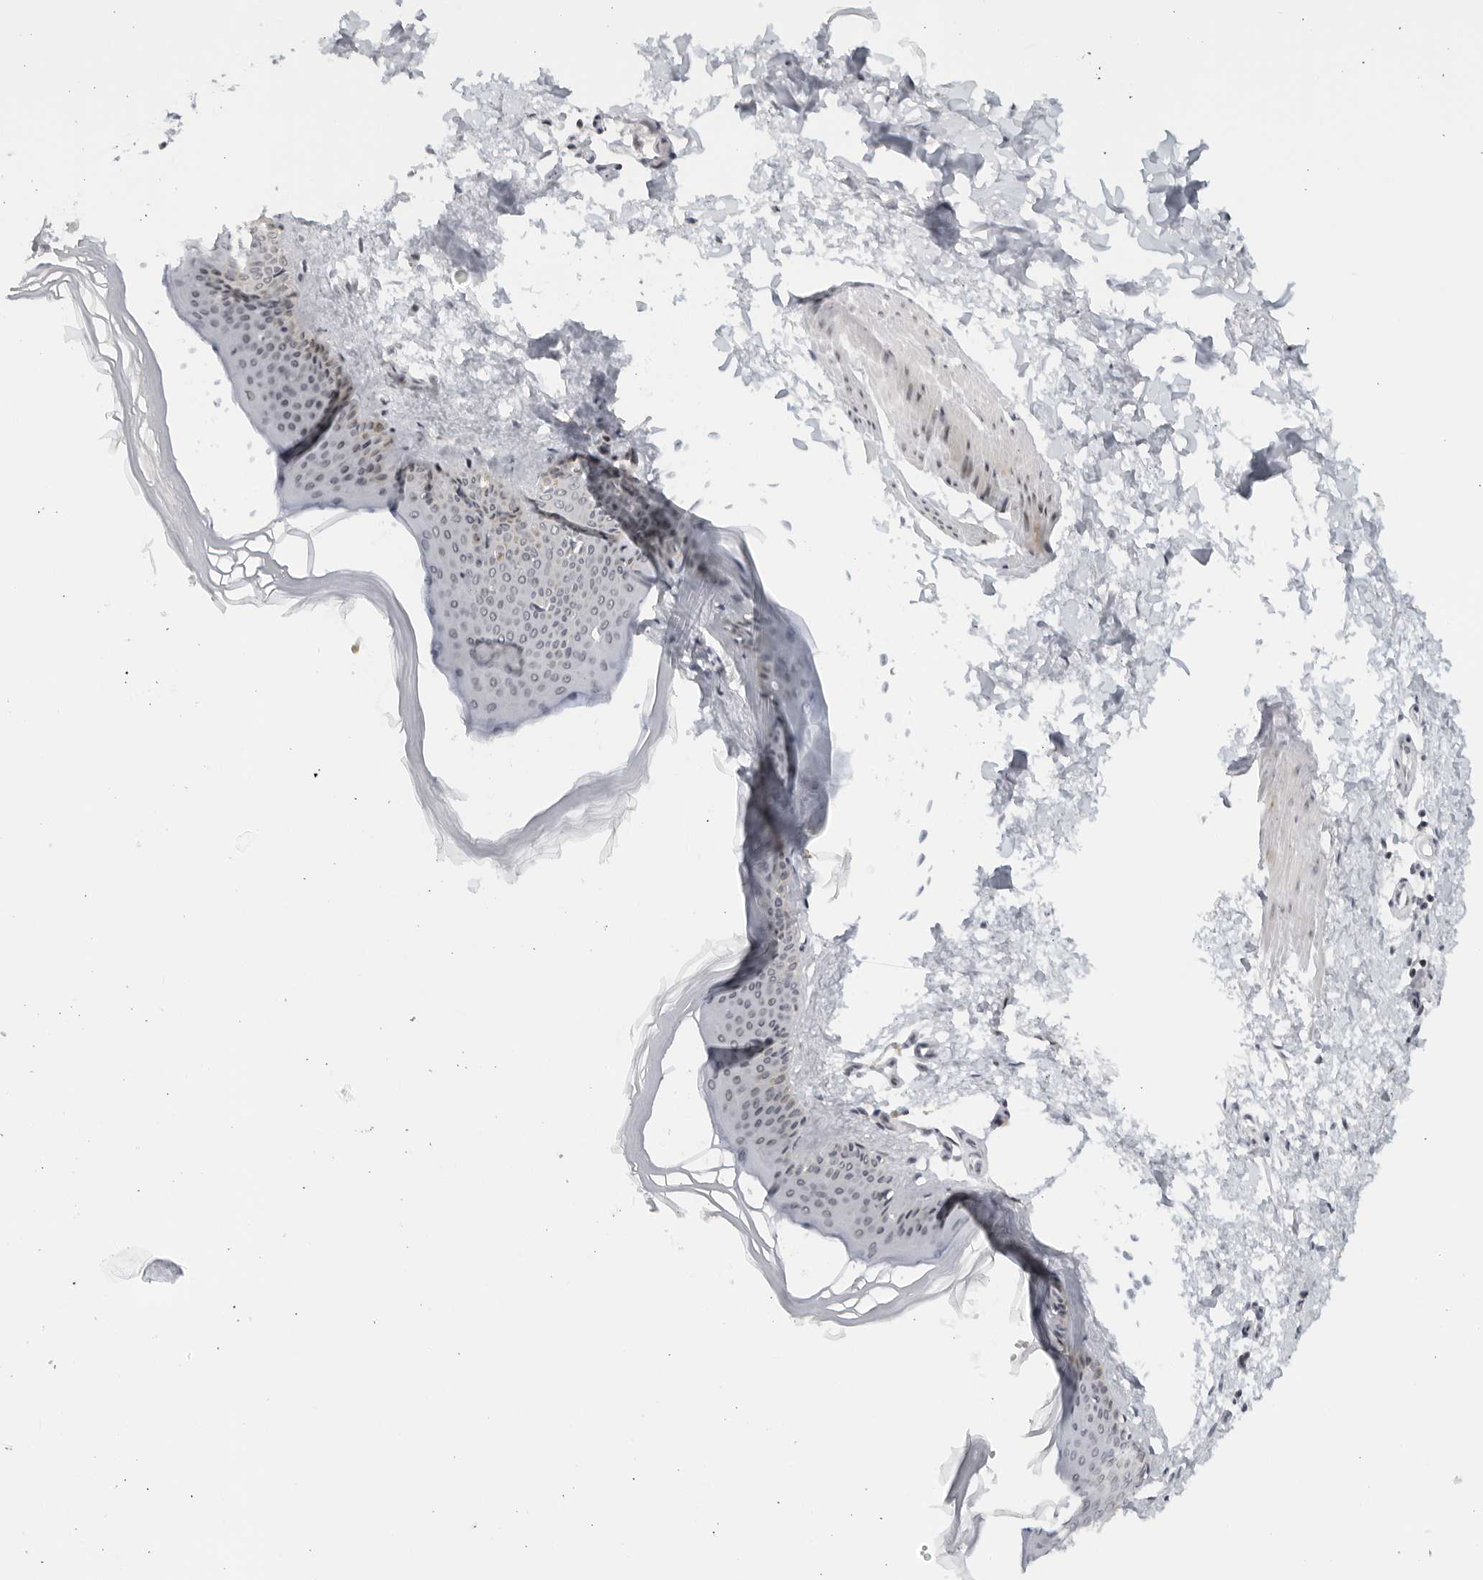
{"staining": {"intensity": "negative", "quantity": "none", "location": "none"}, "tissue": "skin", "cell_type": "Fibroblasts", "image_type": "normal", "snomed": [{"axis": "morphology", "description": "Normal tissue, NOS"}, {"axis": "topography", "description": "Skin"}], "caption": "Immunohistochemistry (IHC) of unremarkable skin demonstrates no positivity in fibroblasts. Brightfield microscopy of immunohistochemistry stained with DAB (brown) and hematoxylin (blue), captured at high magnification.", "gene": "RAB11FIP3", "patient": {"sex": "female", "age": 27}}